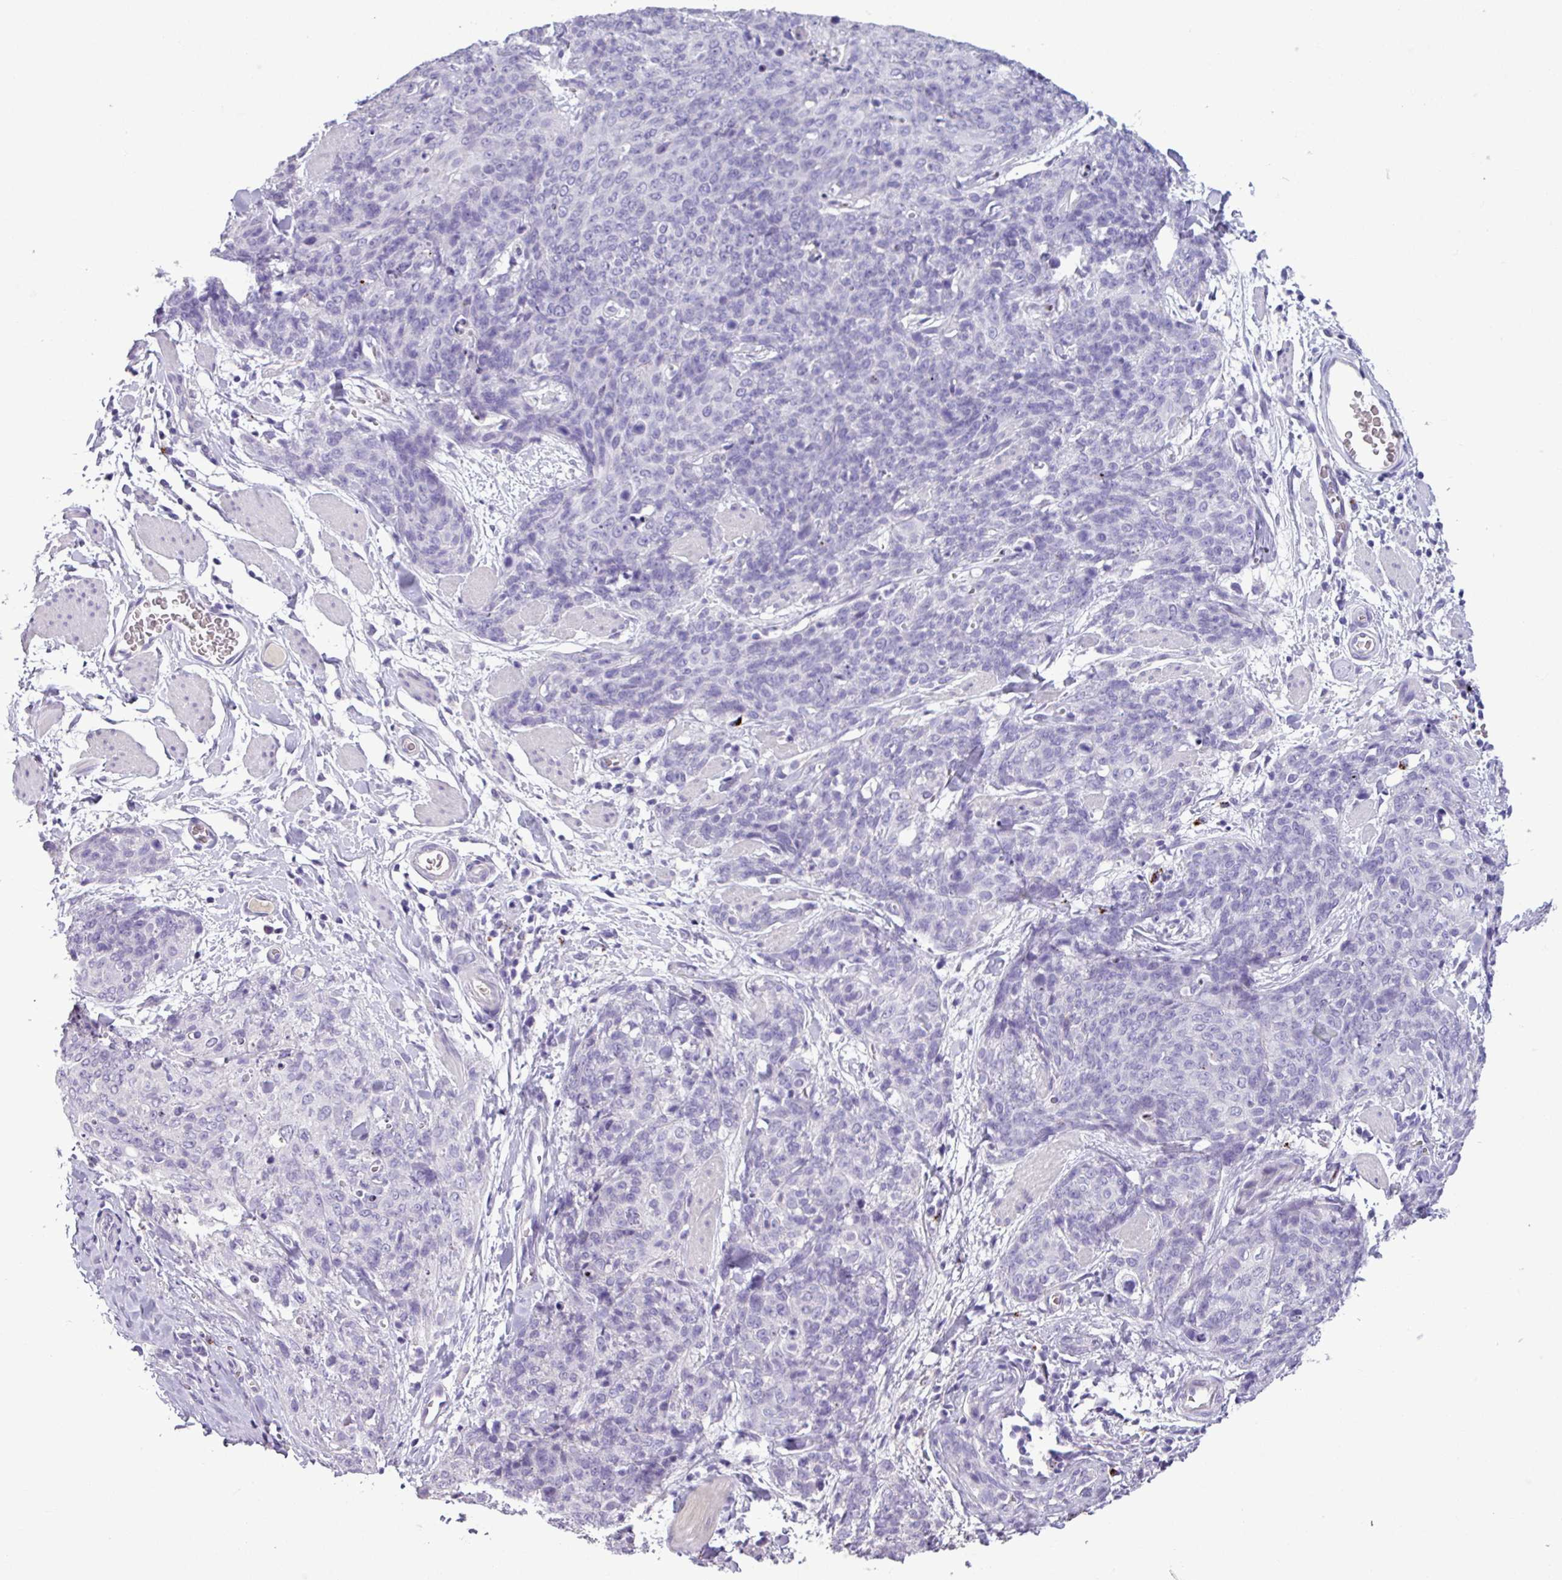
{"staining": {"intensity": "negative", "quantity": "none", "location": "none"}, "tissue": "skin cancer", "cell_type": "Tumor cells", "image_type": "cancer", "snomed": [{"axis": "morphology", "description": "Squamous cell carcinoma, NOS"}, {"axis": "topography", "description": "Skin"}, {"axis": "topography", "description": "Vulva"}], "caption": "The IHC micrograph has no significant expression in tumor cells of skin cancer (squamous cell carcinoma) tissue.", "gene": "IL17A", "patient": {"sex": "female", "age": 85}}